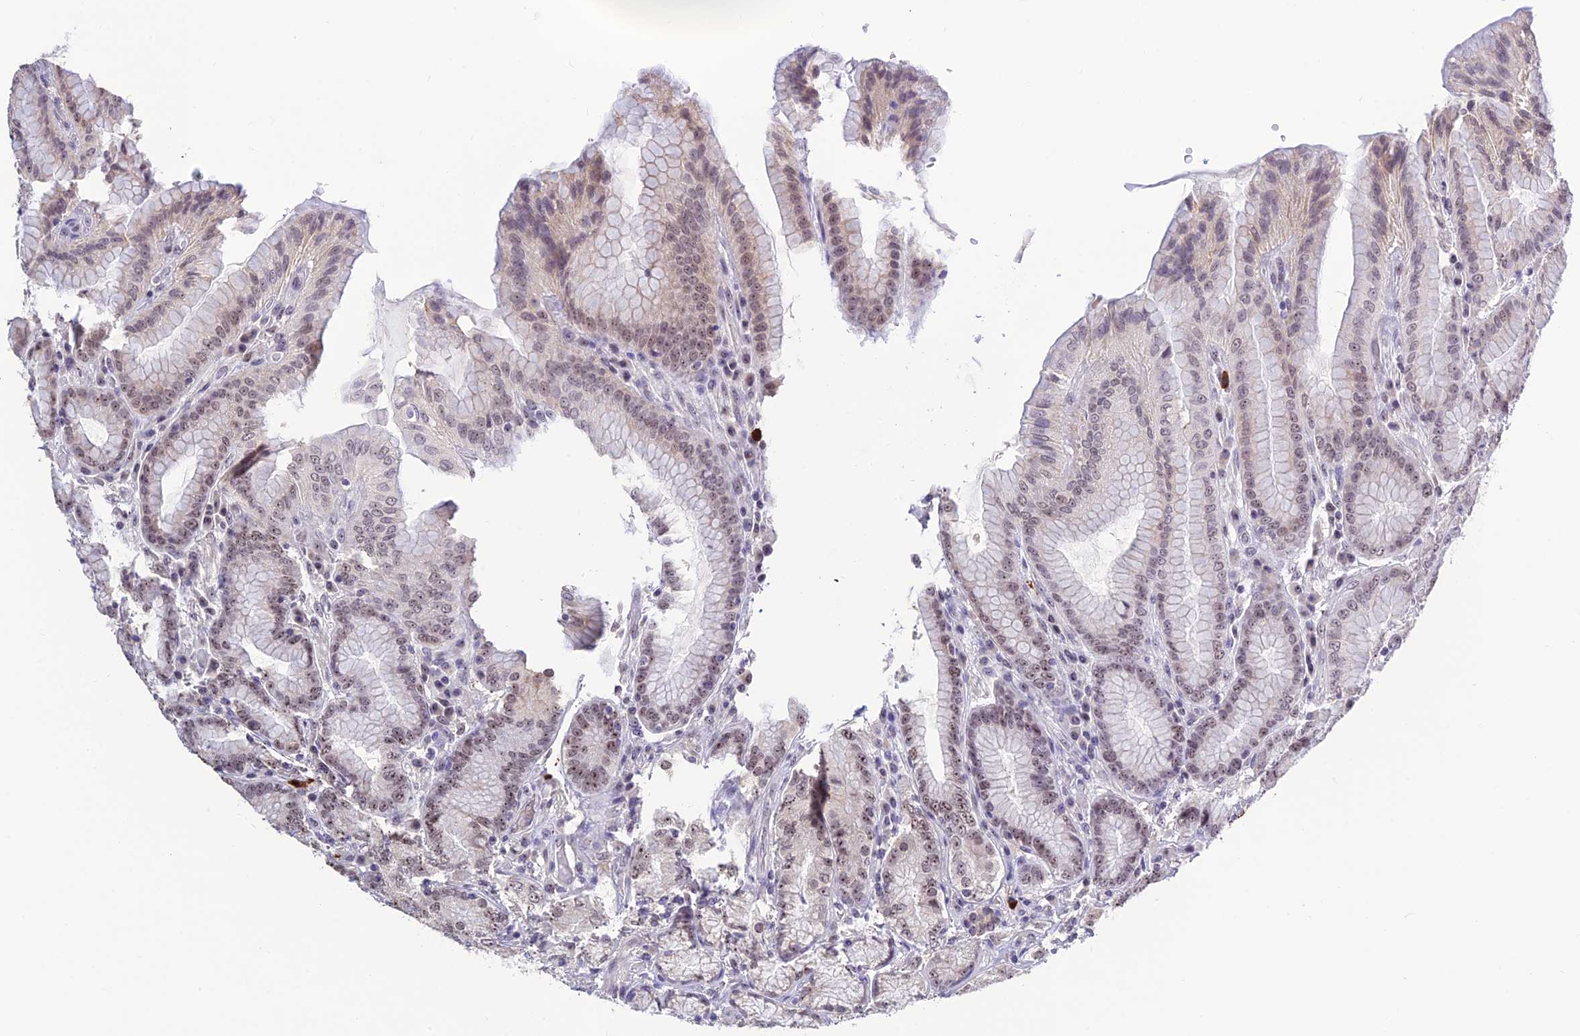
{"staining": {"intensity": "weak", "quantity": "25%-75%", "location": "nuclear"}, "tissue": "stomach", "cell_type": "Glandular cells", "image_type": "normal", "snomed": [{"axis": "morphology", "description": "Normal tissue, NOS"}, {"axis": "topography", "description": "Stomach, upper"}, {"axis": "topography", "description": "Stomach, lower"}], "caption": "Brown immunohistochemical staining in benign human stomach demonstrates weak nuclear expression in about 25%-75% of glandular cells.", "gene": "POLR1G", "patient": {"sex": "female", "age": 76}}